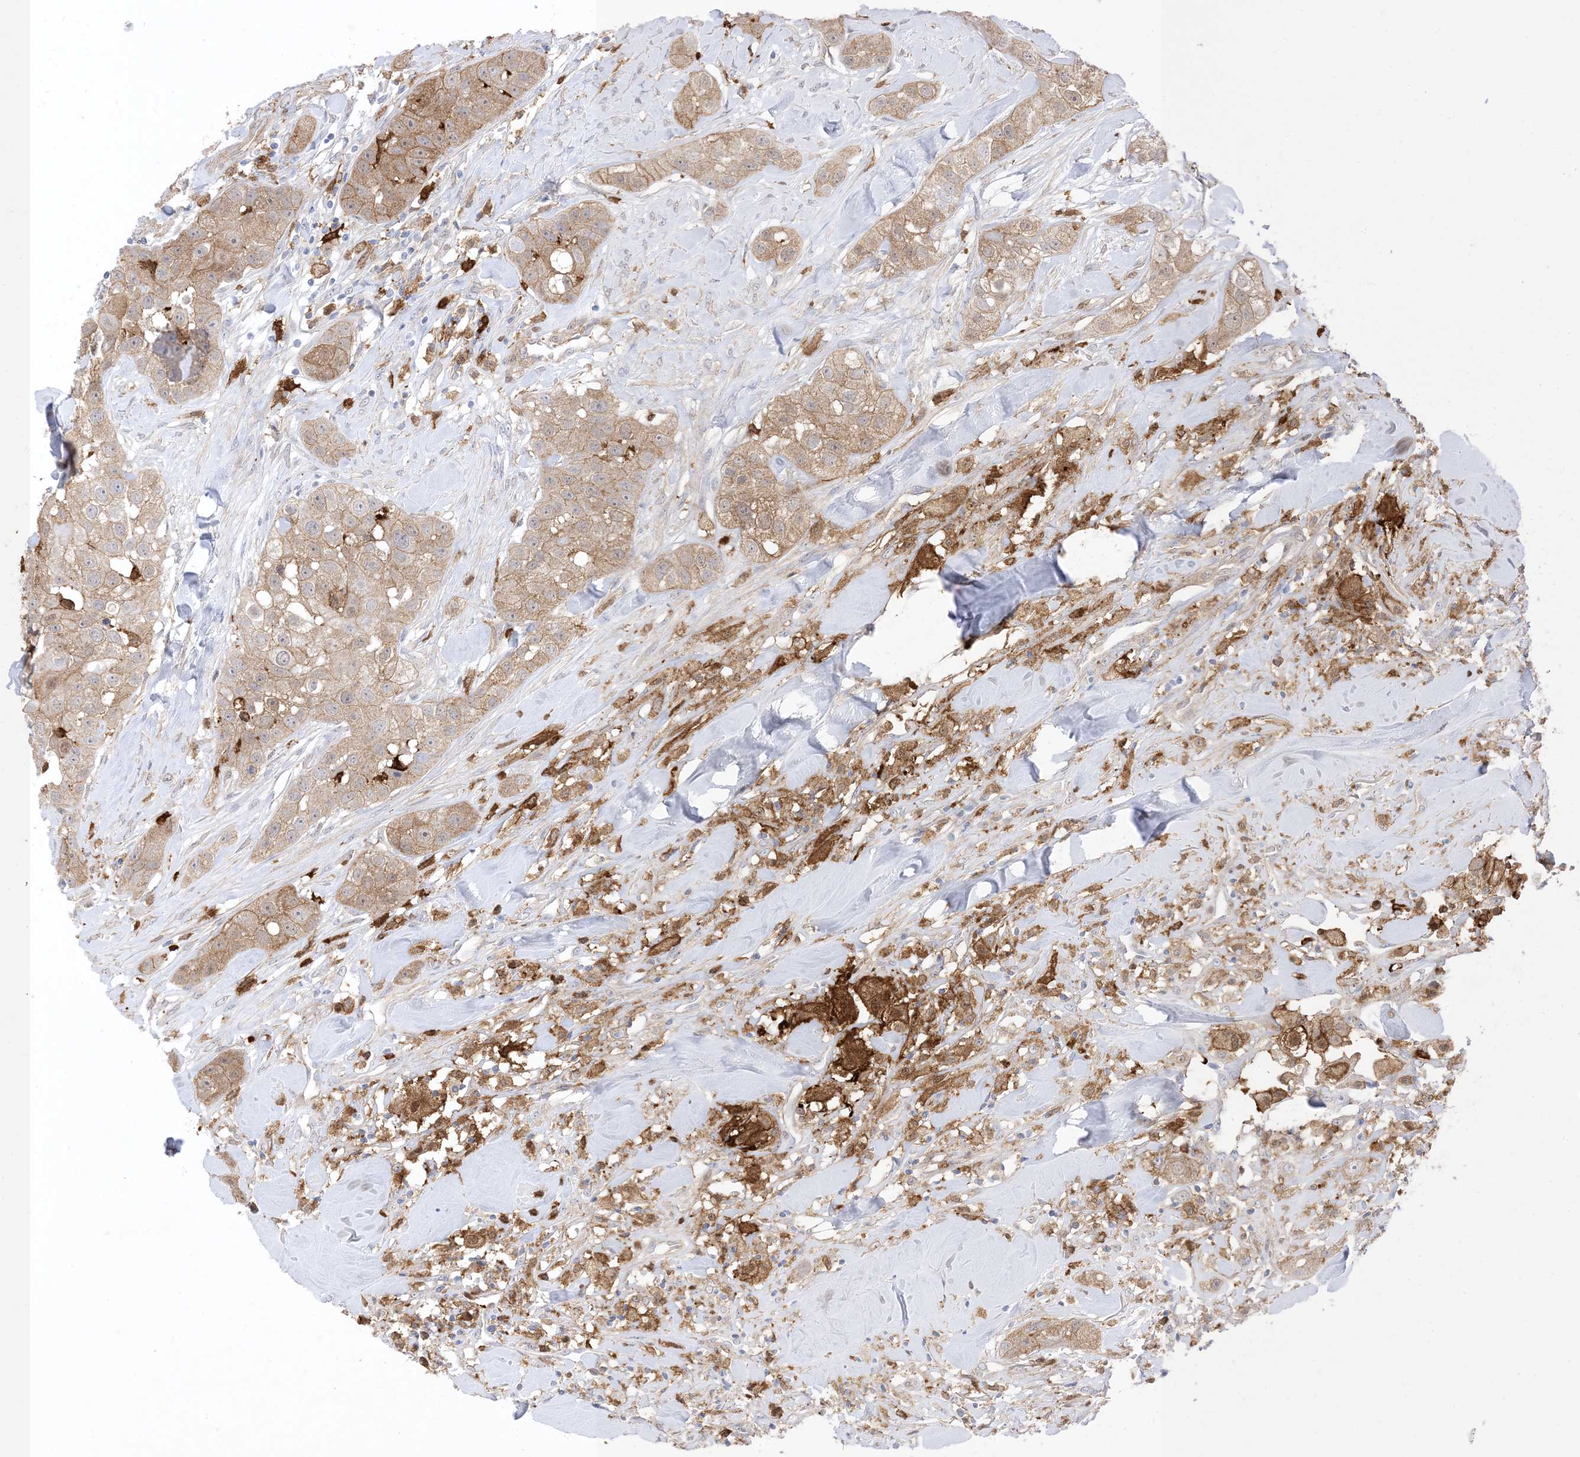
{"staining": {"intensity": "moderate", "quantity": ">75%", "location": "cytoplasmic/membranous"}, "tissue": "head and neck cancer", "cell_type": "Tumor cells", "image_type": "cancer", "snomed": [{"axis": "morphology", "description": "Normal tissue, NOS"}, {"axis": "morphology", "description": "Squamous cell carcinoma, NOS"}, {"axis": "topography", "description": "Skeletal muscle"}, {"axis": "topography", "description": "Head-Neck"}], "caption": "Immunohistochemical staining of human head and neck cancer (squamous cell carcinoma) exhibits medium levels of moderate cytoplasmic/membranous positivity in about >75% of tumor cells. (DAB (3,3'-diaminobenzidine) IHC with brightfield microscopy, high magnification).", "gene": "GSN", "patient": {"sex": "male", "age": 51}}